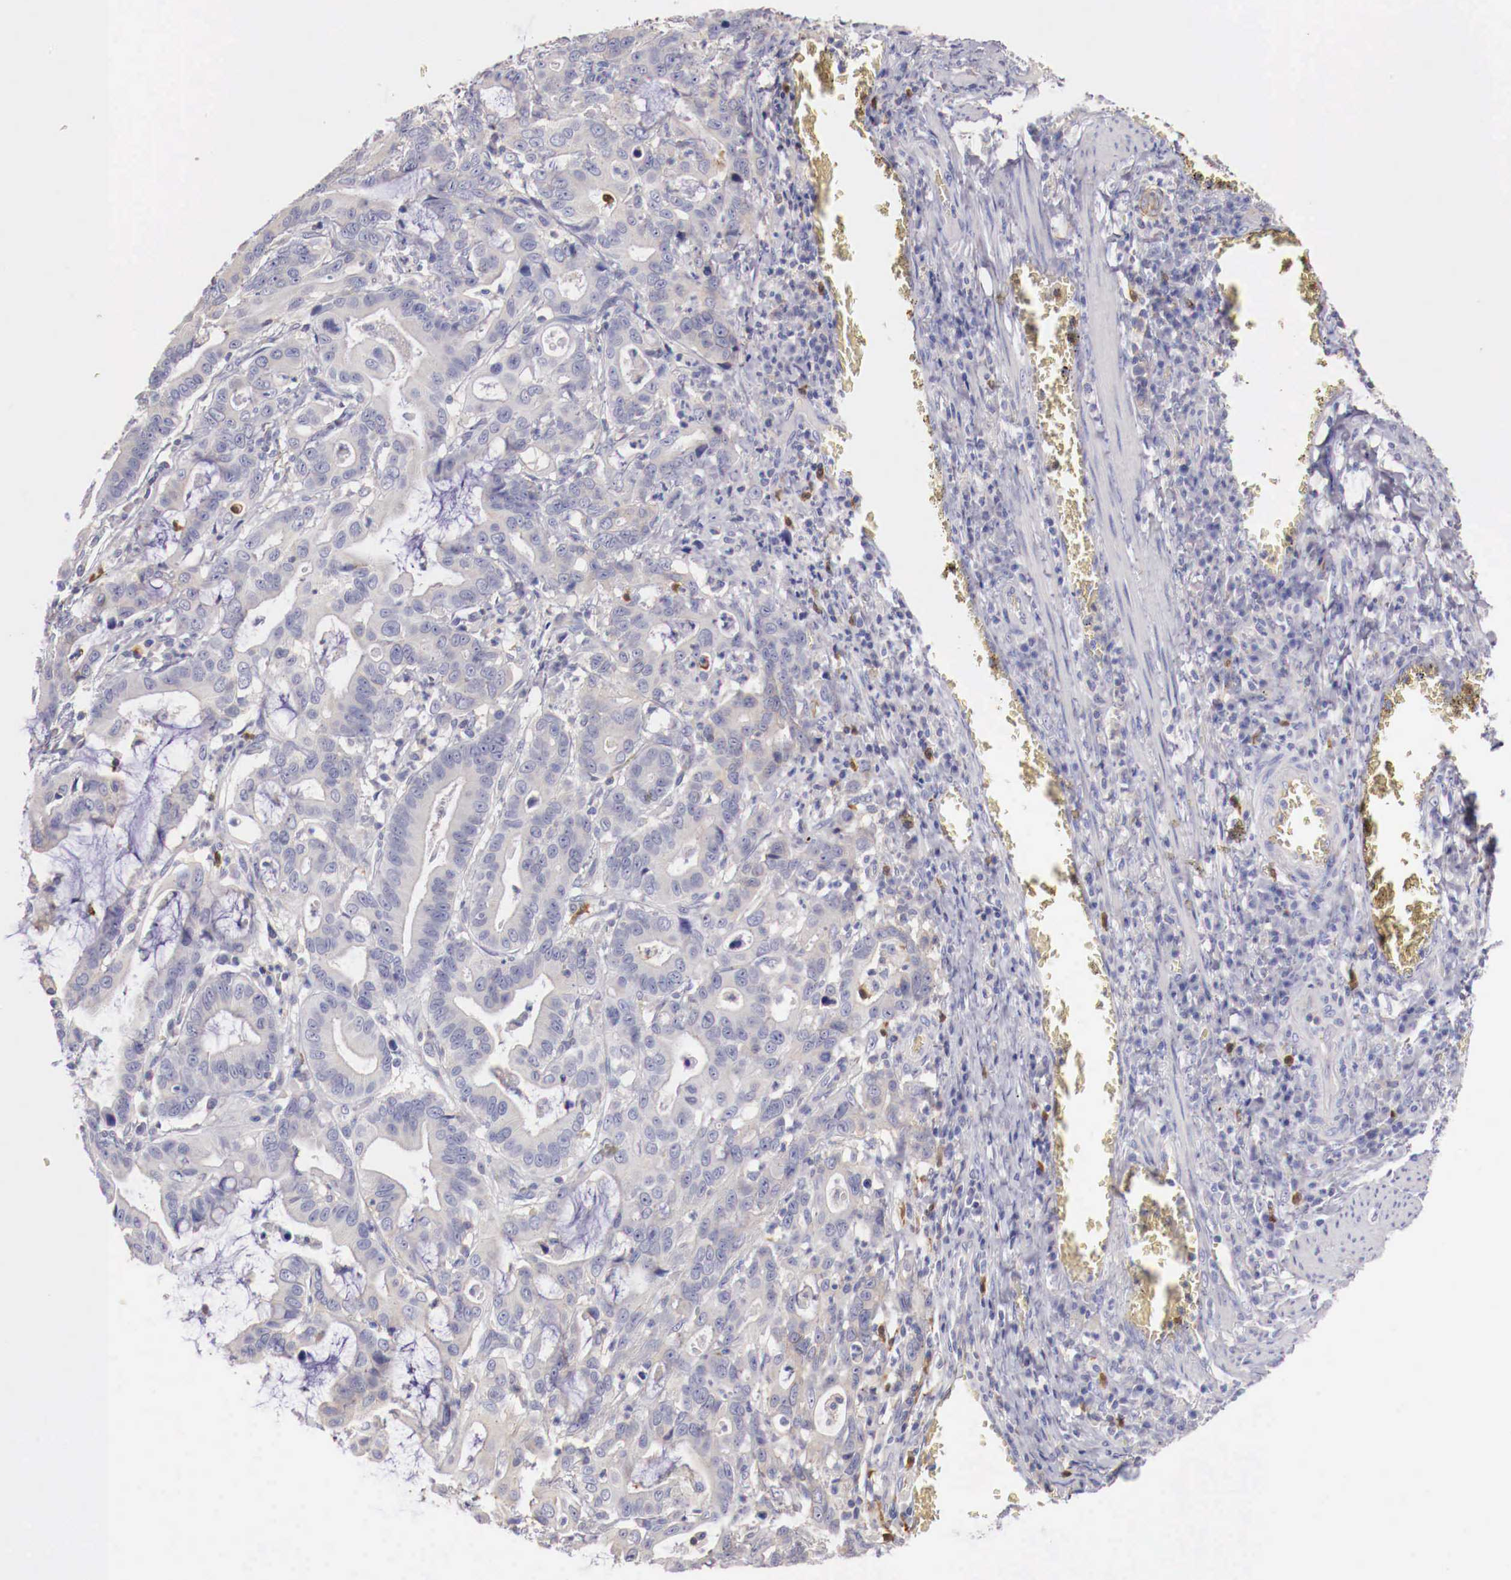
{"staining": {"intensity": "negative", "quantity": "none", "location": "none"}, "tissue": "stomach cancer", "cell_type": "Tumor cells", "image_type": "cancer", "snomed": [{"axis": "morphology", "description": "Adenocarcinoma, NOS"}, {"axis": "topography", "description": "Stomach, upper"}], "caption": "IHC photomicrograph of neoplastic tissue: stomach cancer stained with DAB demonstrates no significant protein staining in tumor cells. The staining was performed using DAB to visualize the protein expression in brown, while the nuclei were stained in blue with hematoxylin (Magnification: 20x).", "gene": "PITPNA", "patient": {"sex": "male", "age": 63}}